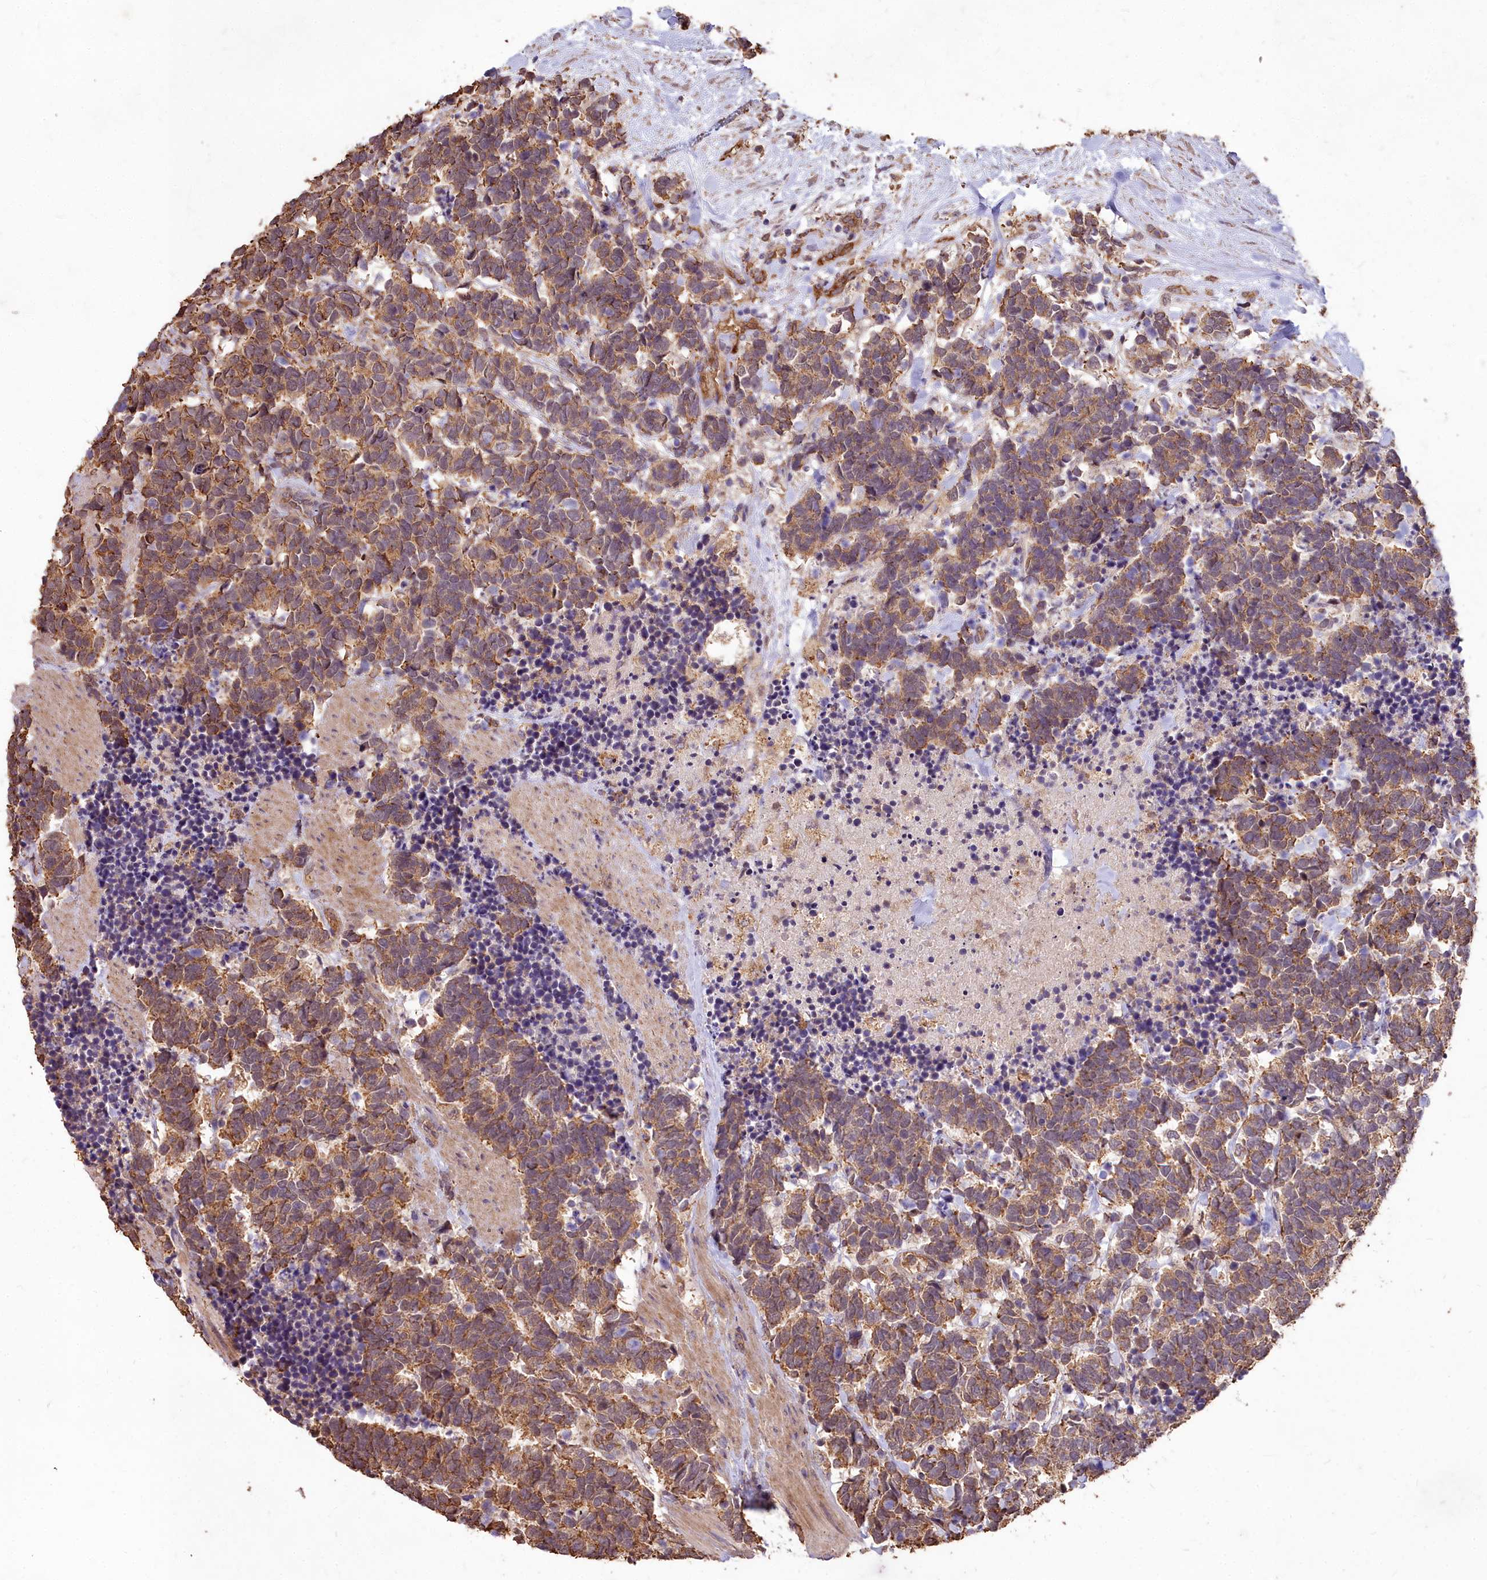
{"staining": {"intensity": "moderate", "quantity": ">75%", "location": "cytoplasmic/membranous"}, "tissue": "carcinoid", "cell_type": "Tumor cells", "image_type": "cancer", "snomed": [{"axis": "morphology", "description": "Carcinoma, NOS"}, {"axis": "morphology", "description": "Carcinoid, malignant, NOS"}, {"axis": "topography", "description": "Prostate"}], "caption": "The image displays immunohistochemical staining of carcinoid. There is moderate cytoplasmic/membranous expression is present in about >75% of tumor cells. Using DAB (brown) and hematoxylin (blue) stains, captured at high magnification using brightfield microscopy.", "gene": "CEMIP2", "patient": {"sex": "male", "age": 57}}